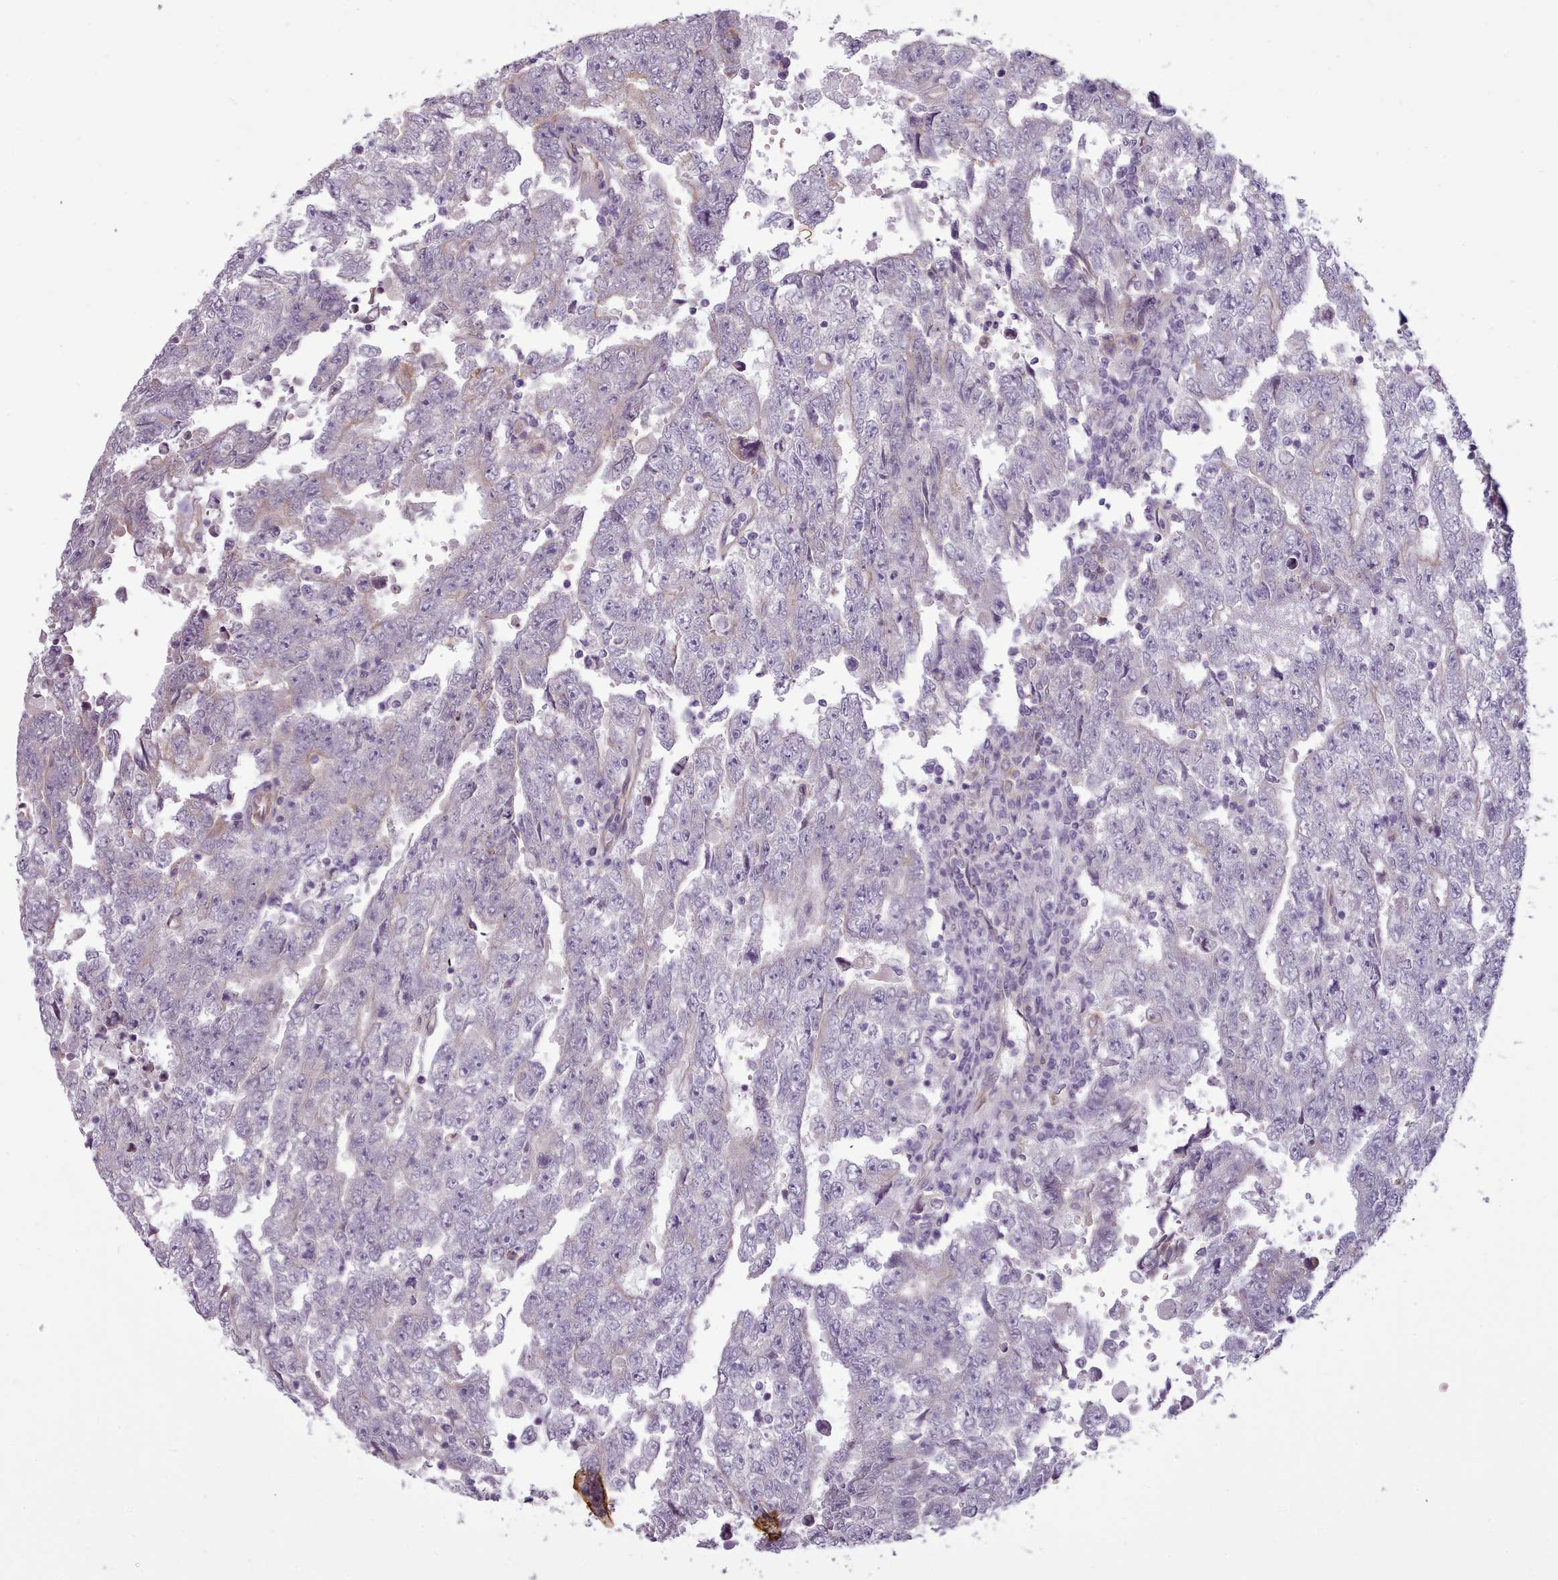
{"staining": {"intensity": "negative", "quantity": "none", "location": "none"}, "tissue": "testis cancer", "cell_type": "Tumor cells", "image_type": "cancer", "snomed": [{"axis": "morphology", "description": "Carcinoma, Embryonal, NOS"}, {"axis": "topography", "description": "Testis"}], "caption": "Tumor cells are negative for protein expression in human testis cancer.", "gene": "PLD4", "patient": {"sex": "male", "age": 25}}